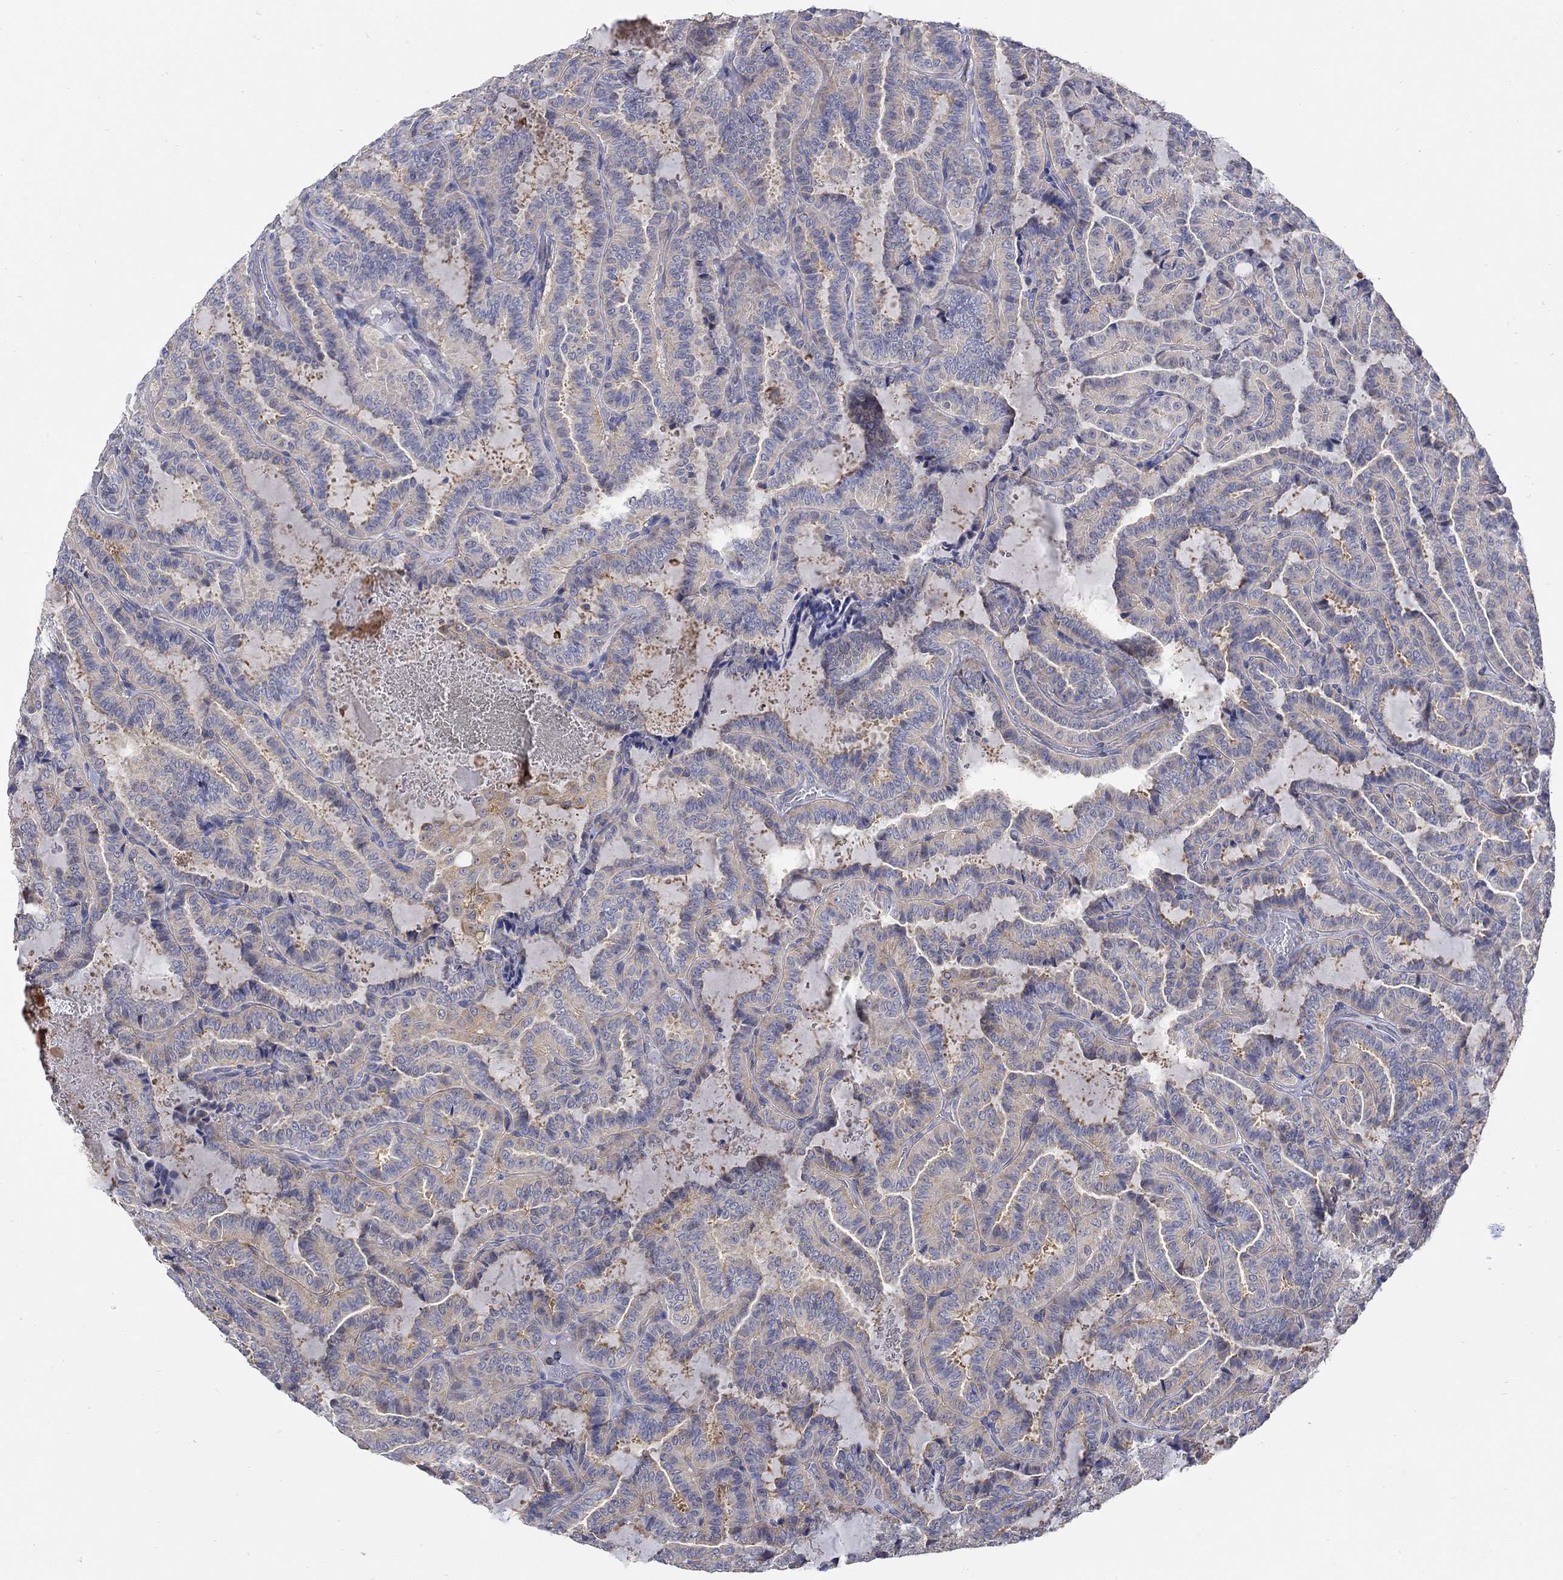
{"staining": {"intensity": "weak", "quantity": "25%-75%", "location": "cytoplasmic/membranous"}, "tissue": "thyroid cancer", "cell_type": "Tumor cells", "image_type": "cancer", "snomed": [{"axis": "morphology", "description": "Papillary adenocarcinoma, NOS"}, {"axis": "topography", "description": "Thyroid gland"}], "caption": "Thyroid cancer stained with immunohistochemistry shows weak cytoplasmic/membranous staining in about 25%-75% of tumor cells. Nuclei are stained in blue.", "gene": "TEKT3", "patient": {"sex": "female", "age": 39}}